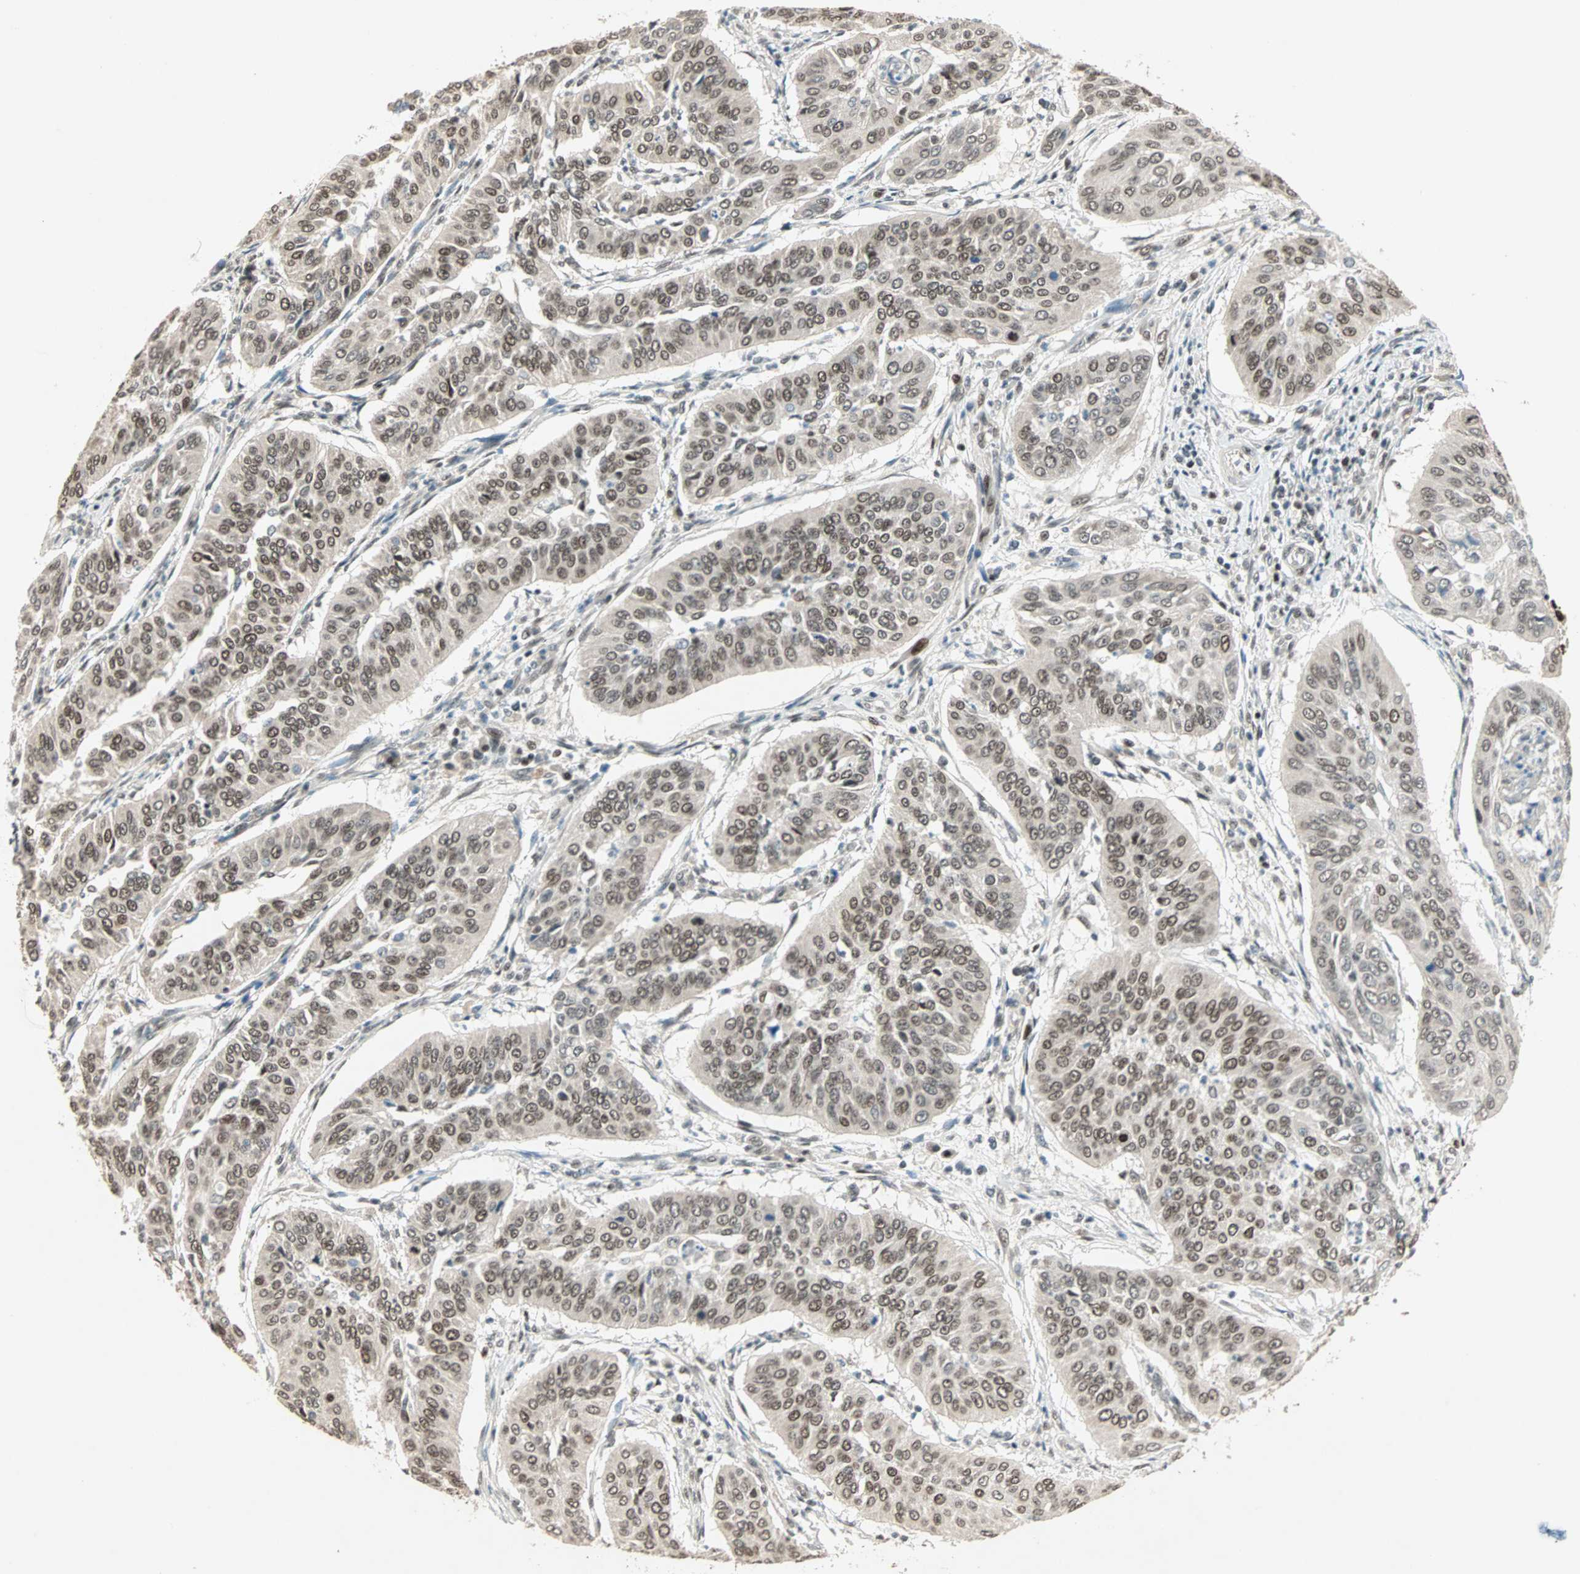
{"staining": {"intensity": "moderate", "quantity": ">75%", "location": "nuclear"}, "tissue": "cervical cancer", "cell_type": "Tumor cells", "image_type": "cancer", "snomed": [{"axis": "morphology", "description": "Normal tissue, NOS"}, {"axis": "morphology", "description": "Squamous cell carcinoma, NOS"}, {"axis": "topography", "description": "Cervix"}], "caption": "Protein staining of cervical cancer tissue displays moderate nuclear expression in approximately >75% of tumor cells. The staining was performed using DAB (3,3'-diaminobenzidine), with brown indicating positive protein expression. Nuclei are stained blue with hematoxylin.", "gene": "MDC1", "patient": {"sex": "female", "age": 39}}